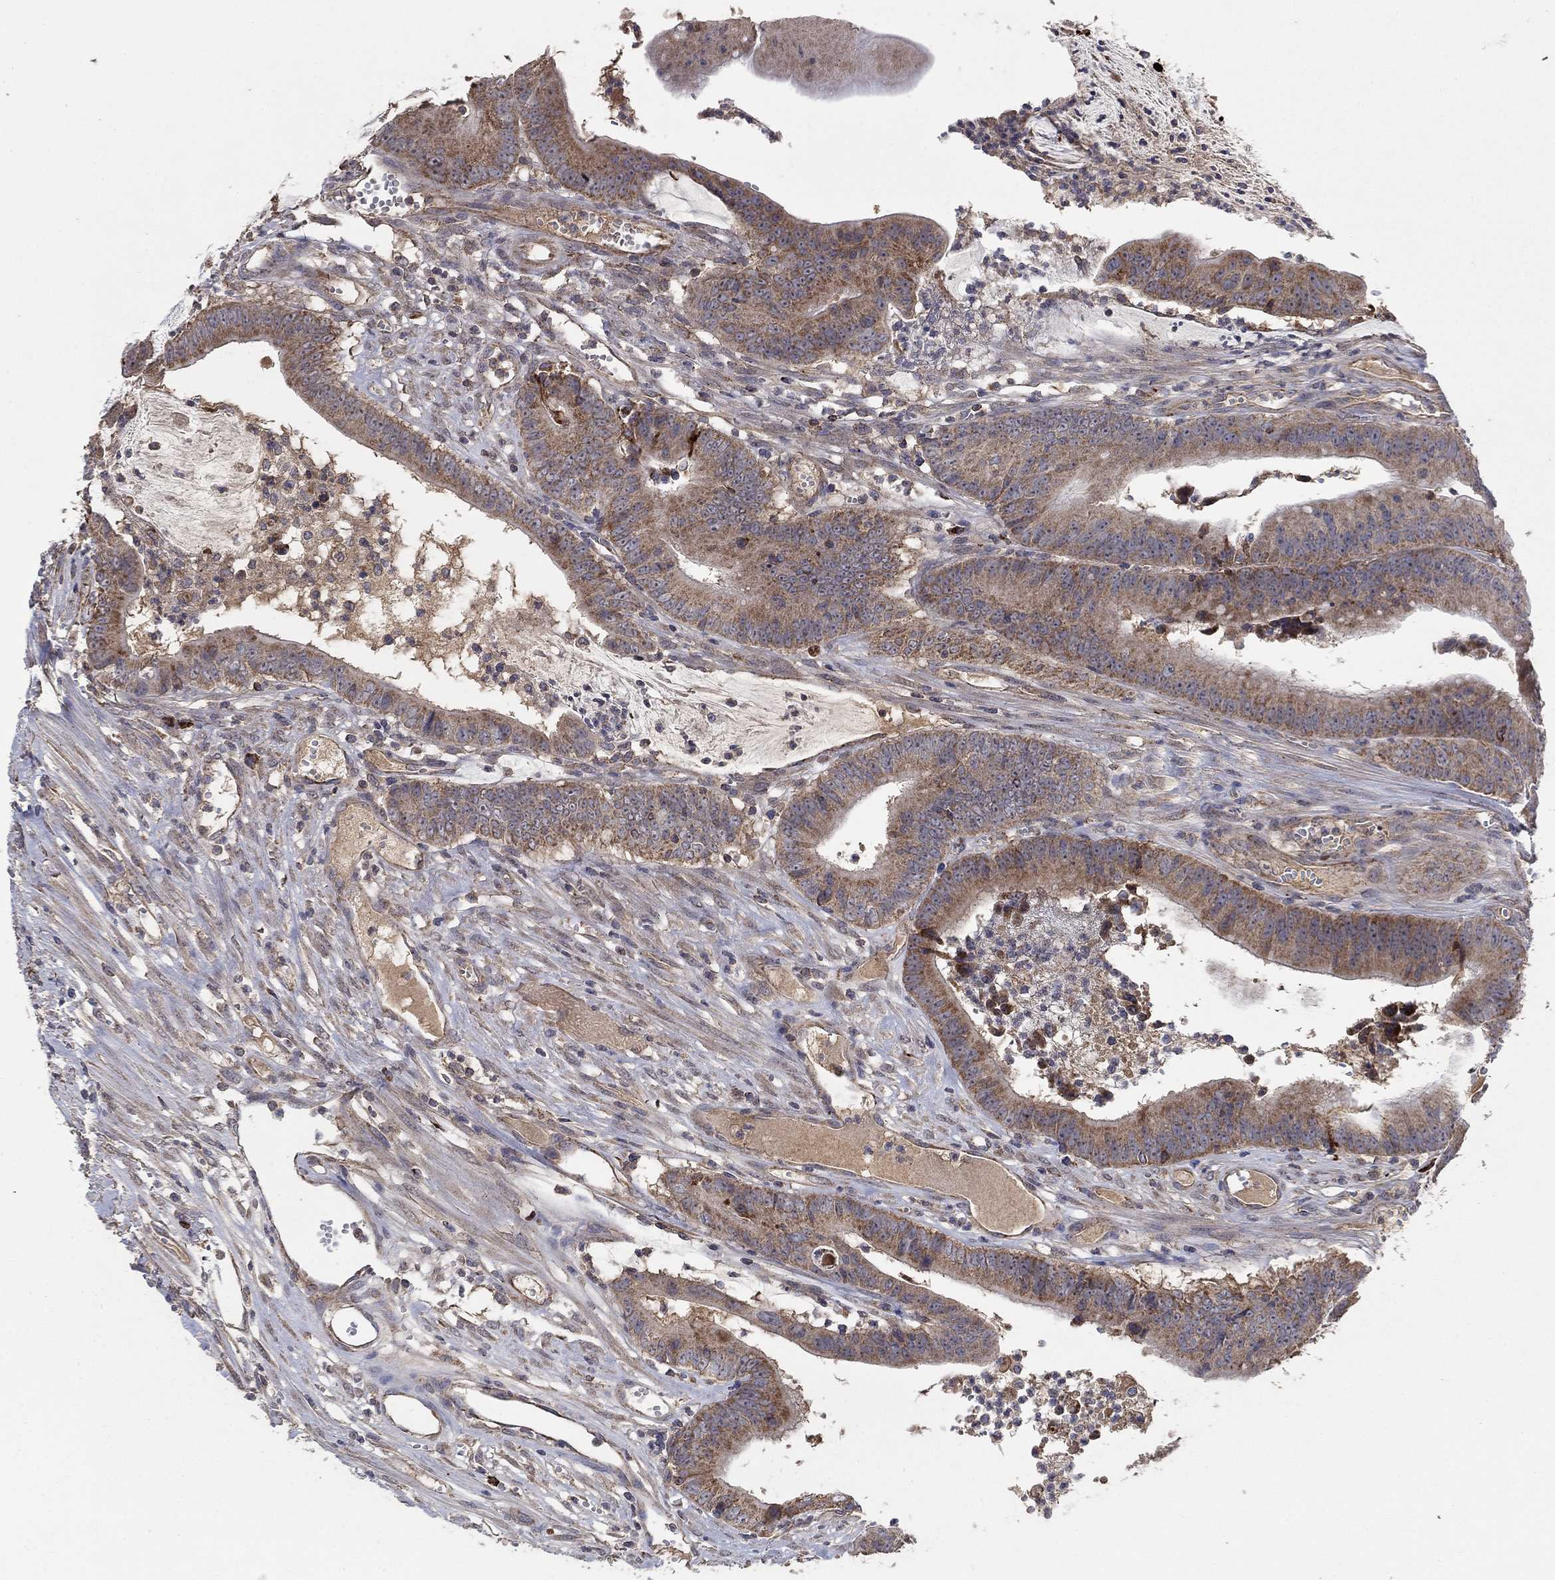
{"staining": {"intensity": "moderate", "quantity": ">75%", "location": "cytoplasmic/membranous"}, "tissue": "colorectal cancer", "cell_type": "Tumor cells", "image_type": "cancer", "snomed": [{"axis": "morphology", "description": "Adenocarcinoma, NOS"}, {"axis": "topography", "description": "Colon"}], "caption": "Protein expression analysis of human colorectal cancer reveals moderate cytoplasmic/membranous positivity in about >75% of tumor cells.", "gene": "GPSM1", "patient": {"sex": "female", "age": 69}}